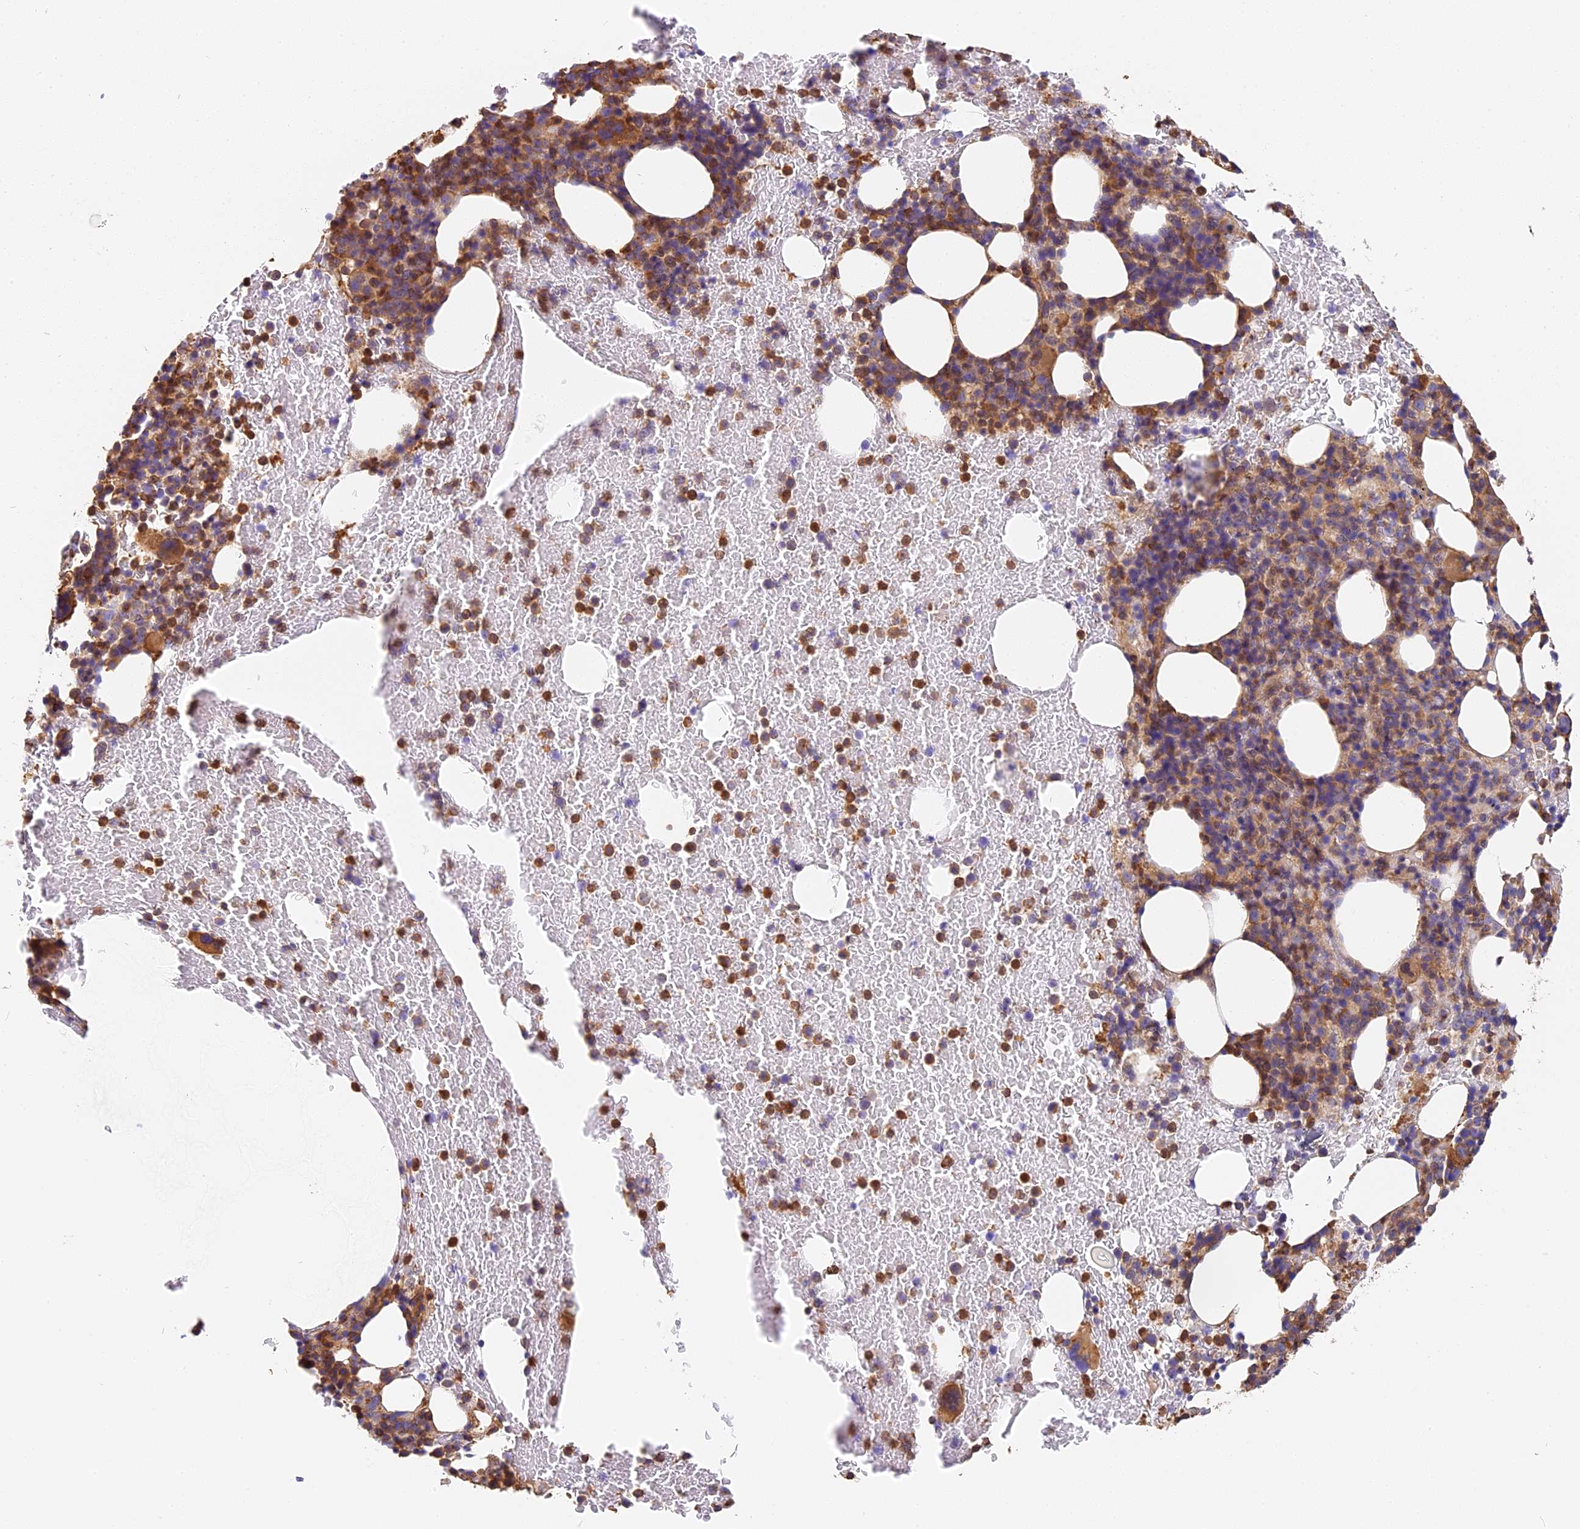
{"staining": {"intensity": "moderate", "quantity": ">75%", "location": "cytoplasmic/membranous"}, "tissue": "bone marrow", "cell_type": "Hematopoietic cells", "image_type": "normal", "snomed": [{"axis": "morphology", "description": "Normal tissue, NOS"}, {"axis": "topography", "description": "Bone marrow"}], "caption": "Human bone marrow stained for a protein (brown) demonstrates moderate cytoplasmic/membranous positive staining in approximately >75% of hematopoietic cells.", "gene": "VPS18", "patient": {"sex": "male", "age": 74}}